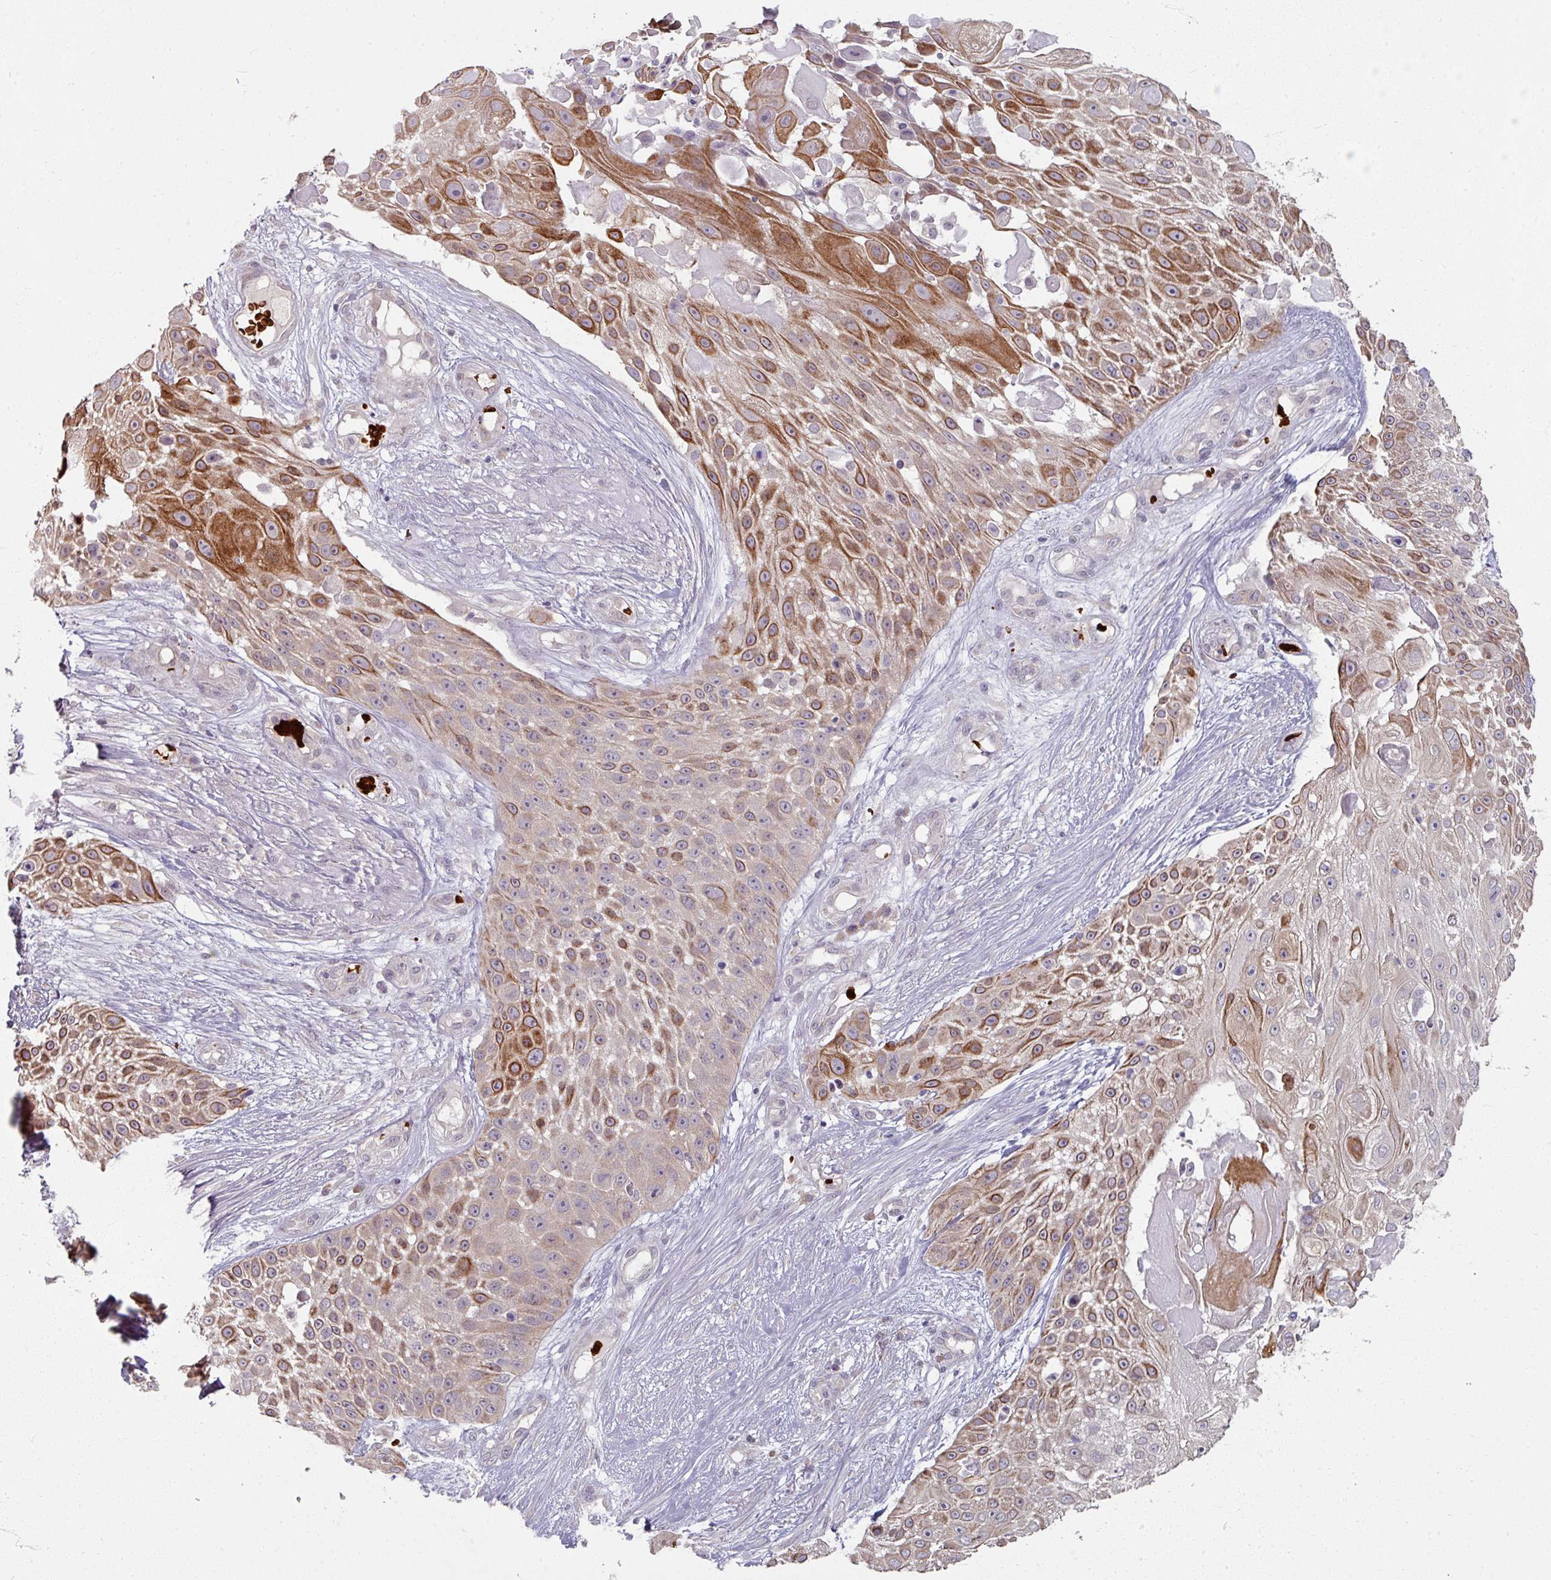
{"staining": {"intensity": "moderate", "quantity": ">75%", "location": "cytoplasmic/membranous"}, "tissue": "skin cancer", "cell_type": "Tumor cells", "image_type": "cancer", "snomed": [{"axis": "morphology", "description": "Squamous cell carcinoma, NOS"}, {"axis": "topography", "description": "Skin"}], "caption": "Moderate cytoplasmic/membranous protein staining is seen in approximately >75% of tumor cells in skin cancer.", "gene": "KMT5C", "patient": {"sex": "female", "age": 86}}